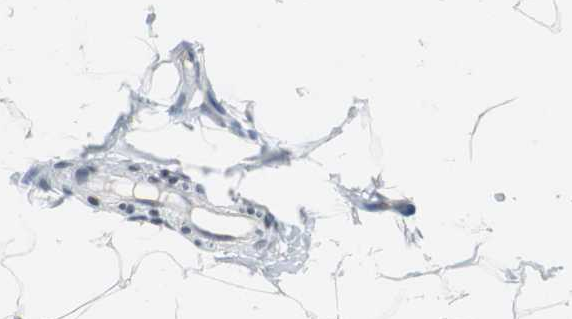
{"staining": {"intensity": "weak", "quantity": ">75%", "location": "nuclear"}, "tissue": "adipose tissue", "cell_type": "Adipocytes", "image_type": "normal", "snomed": [{"axis": "morphology", "description": "Normal tissue, NOS"}, {"axis": "topography", "description": "Soft tissue"}], "caption": "DAB (3,3'-diaminobenzidine) immunohistochemical staining of benign adipose tissue demonstrates weak nuclear protein staining in approximately >75% of adipocytes. The staining was performed using DAB, with brown indicating positive protein expression. Nuclei are stained blue with hematoxylin.", "gene": "HDAC3", "patient": {"sex": "male", "age": 26}}